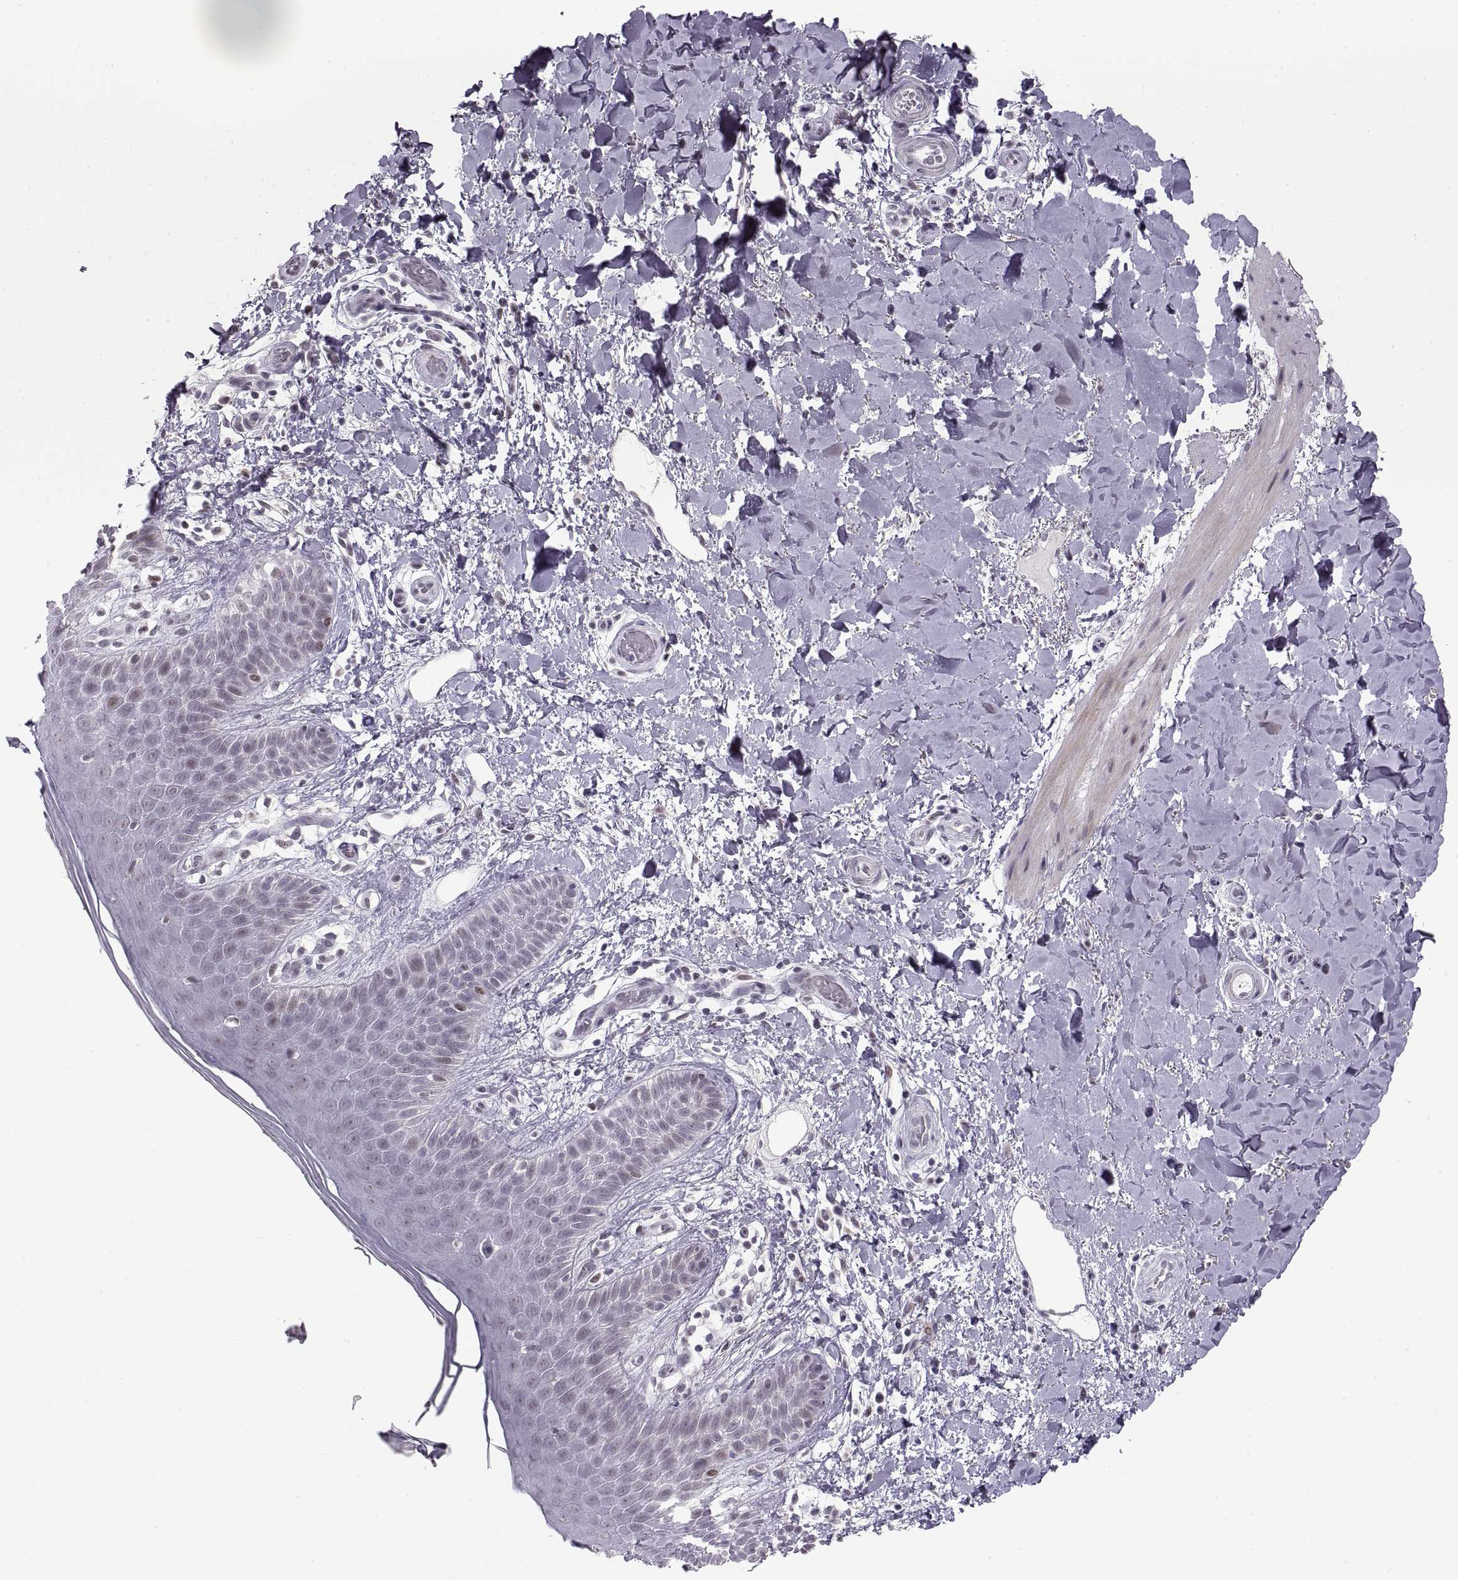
{"staining": {"intensity": "negative", "quantity": "none", "location": "none"}, "tissue": "skin", "cell_type": "Epidermal cells", "image_type": "normal", "snomed": [{"axis": "morphology", "description": "Normal tissue, NOS"}, {"axis": "topography", "description": "Anal"}], "caption": "An image of skin stained for a protein demonstrates no brown staining in epidermal cells.", "gene": "NANOS3", "patient": {"sex": "male", "age": 36}}